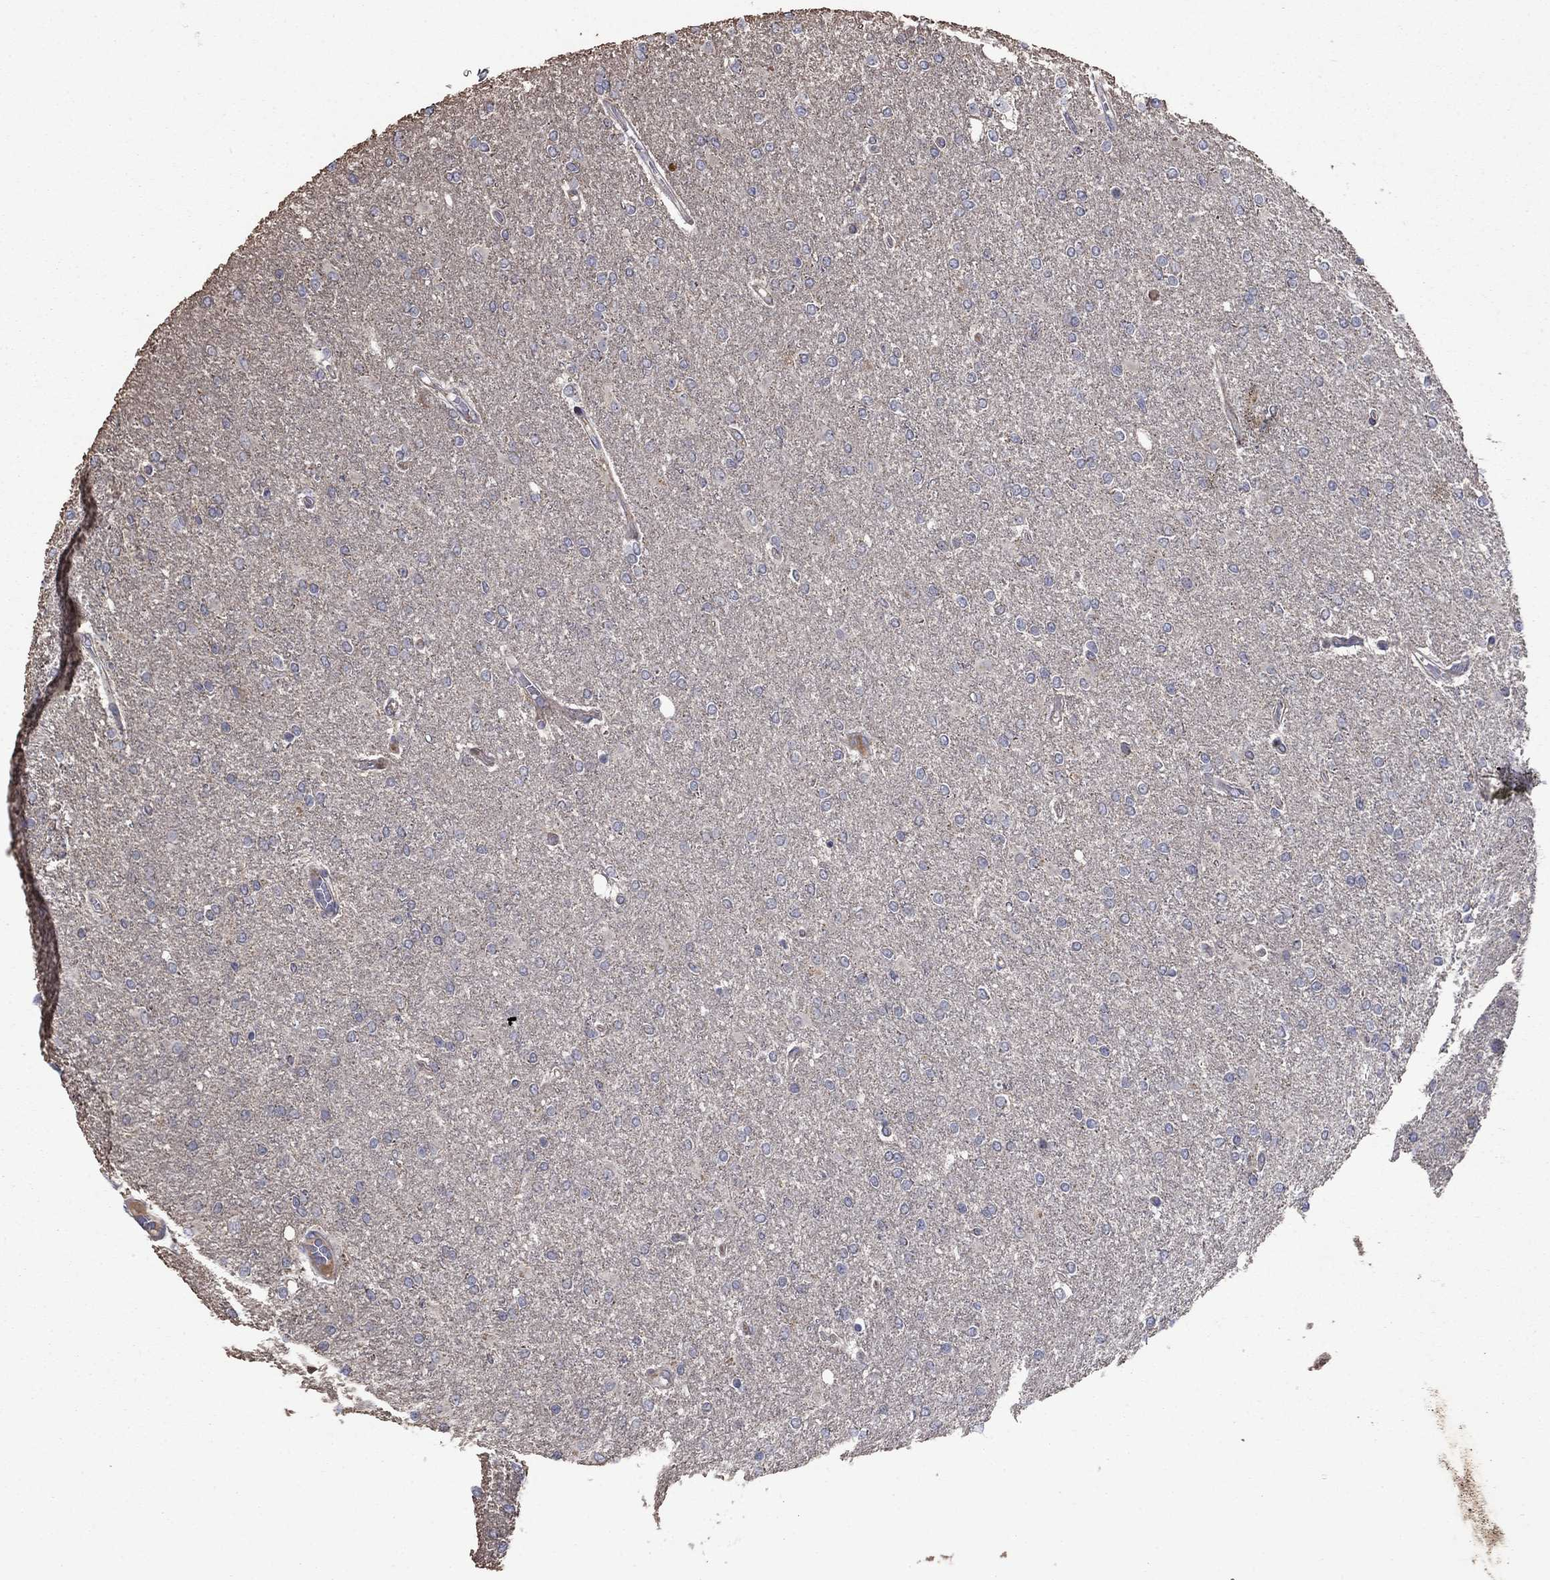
{"staining": {"intensity": "negative", "quantity": "none", "location": "none"}, "tissue": "glioma", "cell_type": "Tumor cells", "image_type": "cancer", "snomed": [{"axis": "morphology", "description": "Glioma, malignant, High grade"}, {"axis": "topography", "description": "Cerebral cortex"}], "caption": "IHC image of glioma stained for a protein (brown), which demonstrates no staining in tumor cells. The staining was performed using DAB to visualize the protein expression in brown, while the nuclei were stained in blue with hematoxylin (Magnification: 20x).", "gene": "DOP1B", "patient": {"sex": "male", "age": 70}}